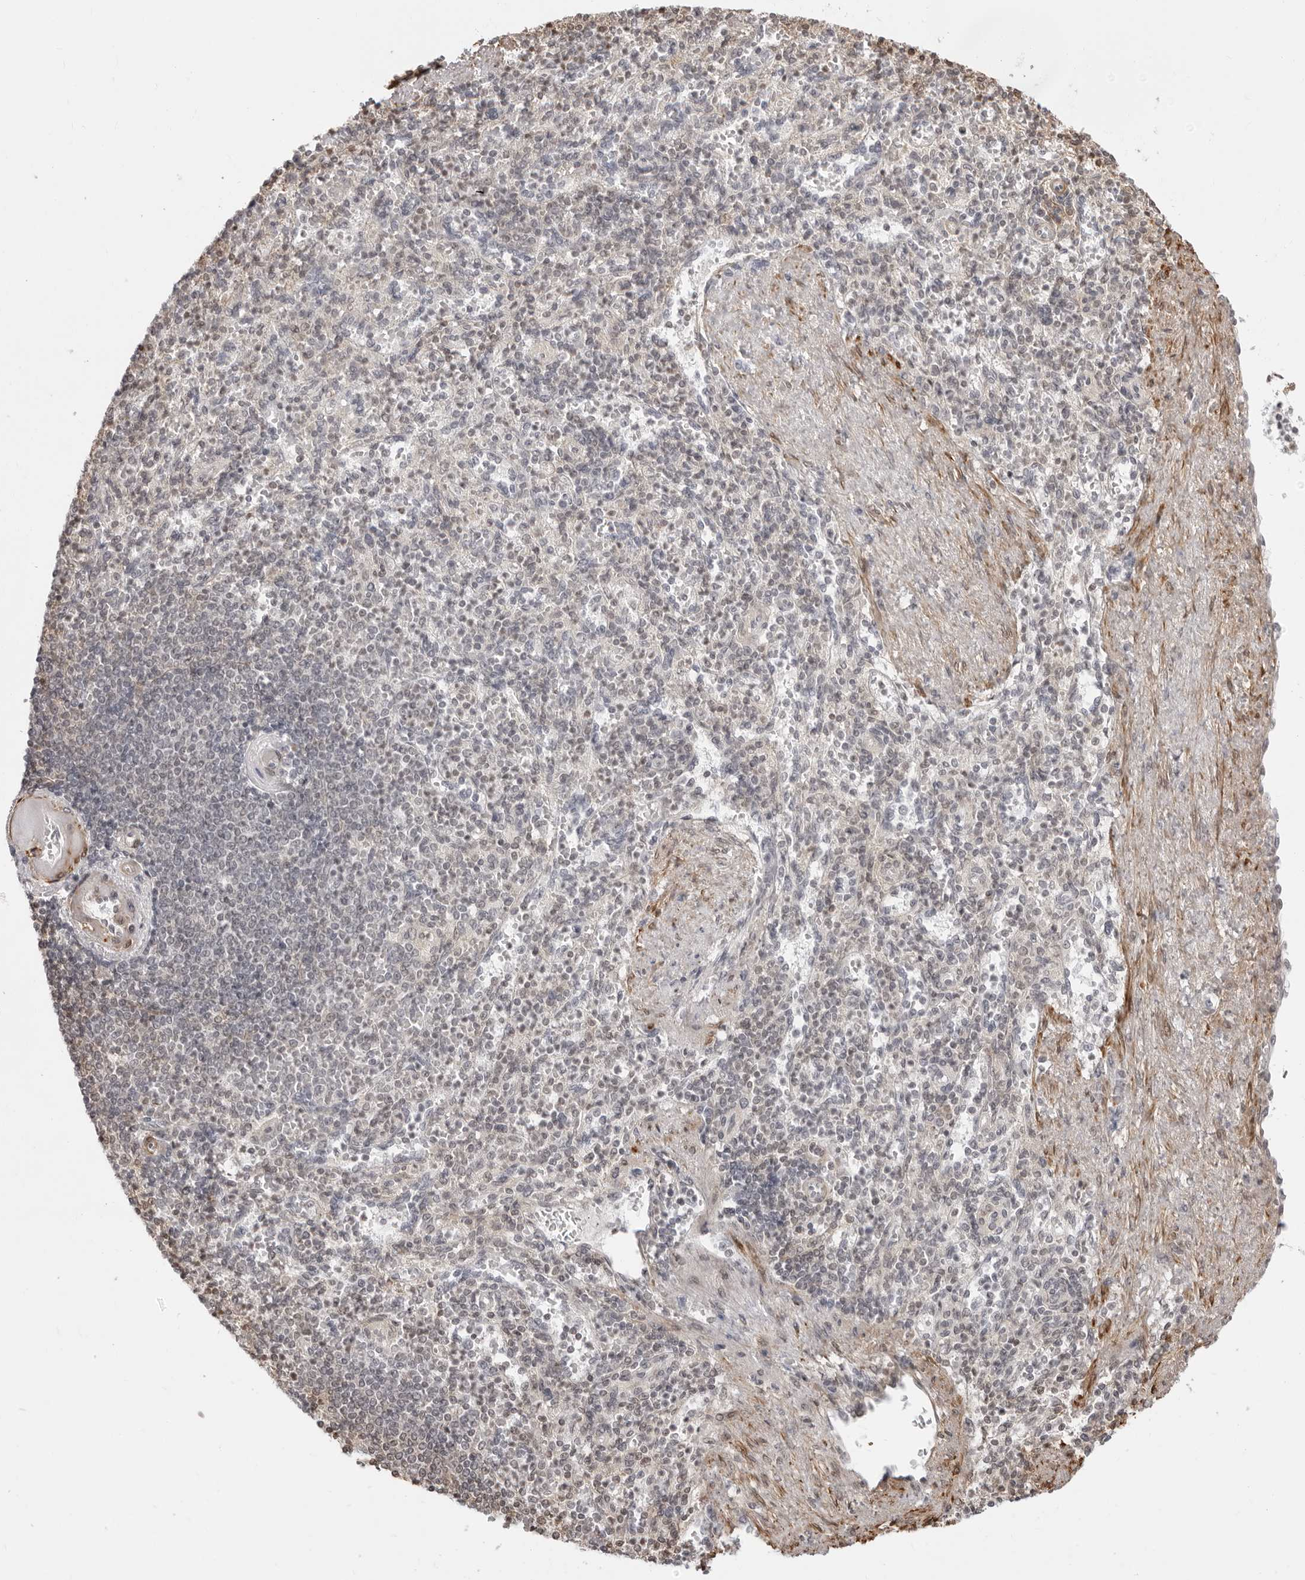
{"staining": {"intensity": "negative", "quantity": "none", "location": "none"}, "tissue": "spleen", "cell_type": "Cells in red pulp", "image_type": "normal", "snomed": [{"axis": "morphology", "description": "Normal tissue, NOS"}, {"axis": "topography", "description": "Spleen"}], "caption": "Immunohistochemistry image of normal spleen: spleen stained with DAB (3,3'-diaminobenzidine) reveals no significant protein staining in cells in red pulp. Nuclei are stained in blue.", "gene": "UNK", "patient": {"sex": "female", "age": 74}}